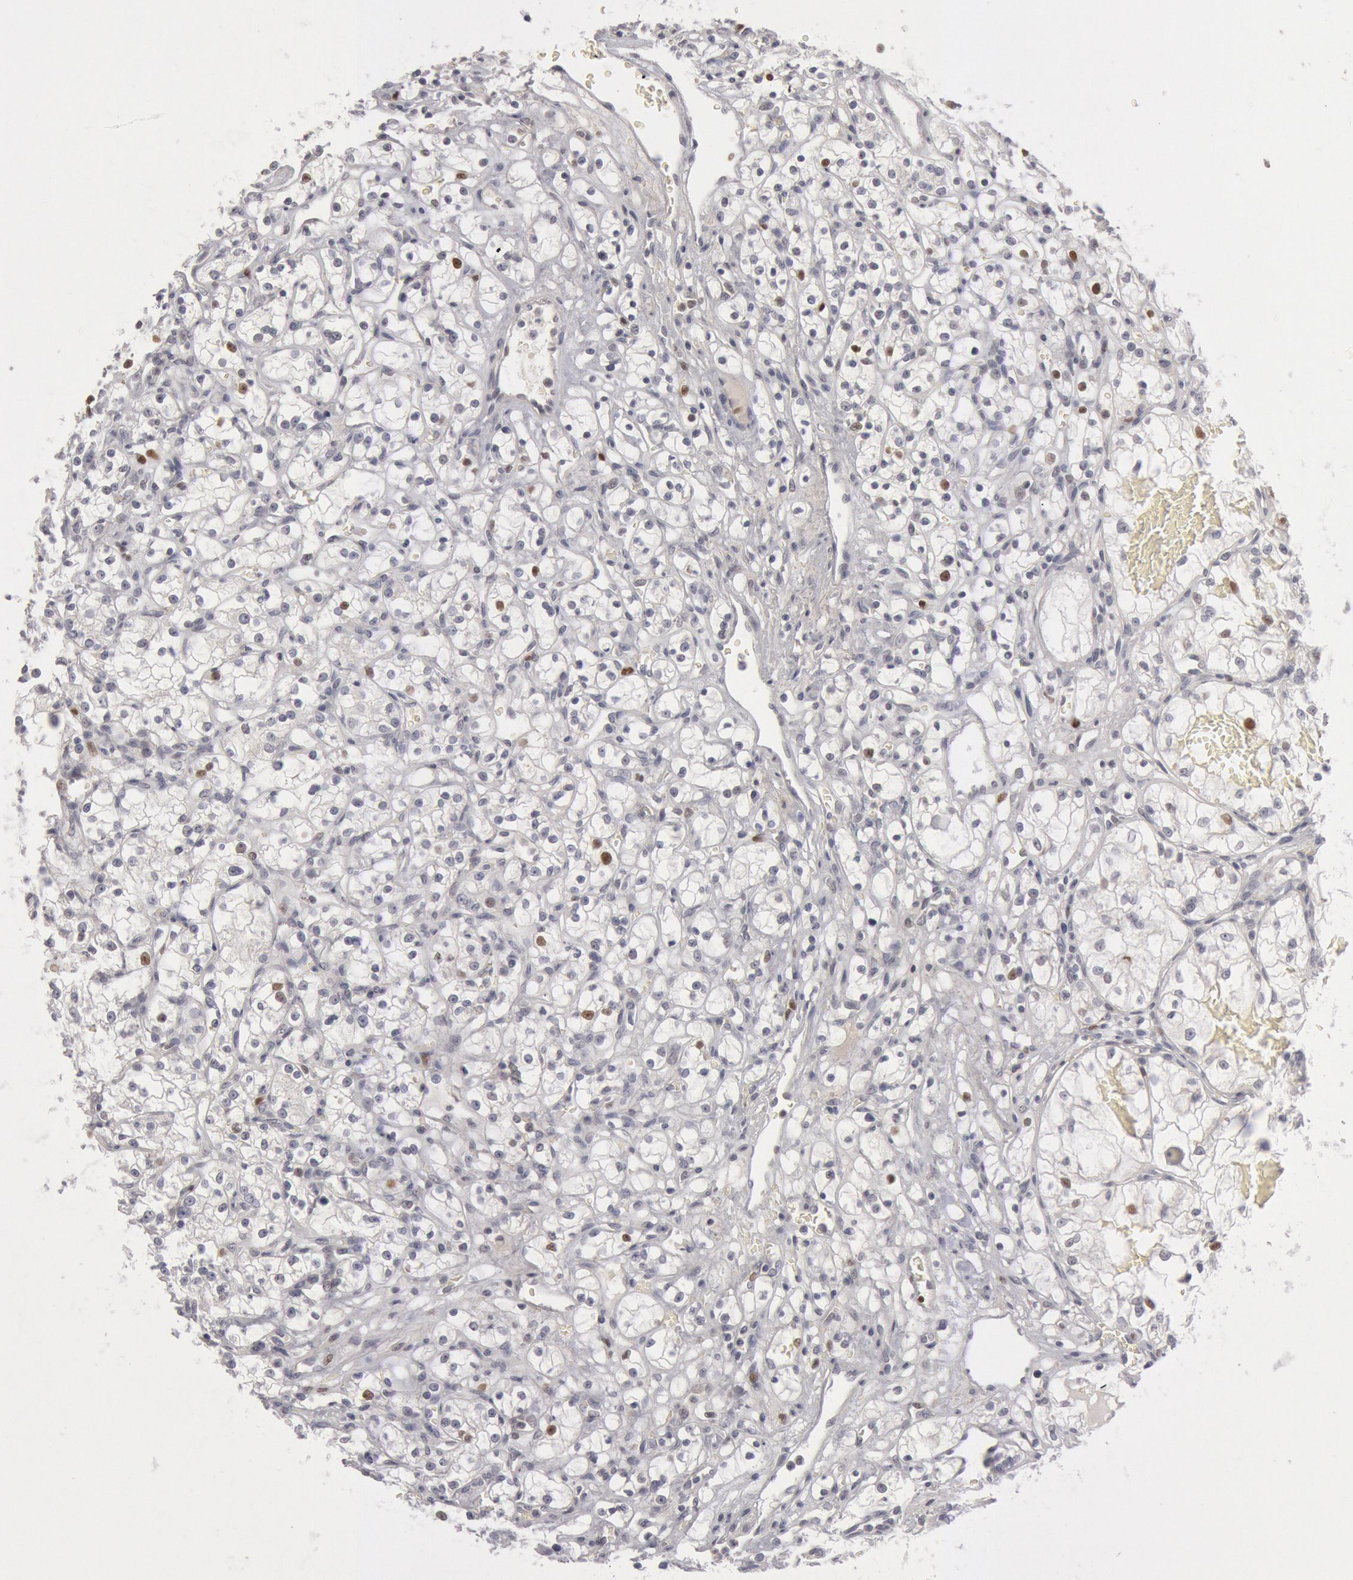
{"staining": {"intensity": "negative", "quantity": "none", "location": "none"}, "tissue": "renal cancer", "cell_type": "Tumor cells", "image_type": "cancer", "snomed": [{"axis": "morphology", "description": "Adenocarcinoma, NOS"}, {"axis": "topography", "description": "Kidney"}], "caption": "This photomicrograph is of adenocarcinoma (renal) stained with immunohistochemistry to label a protein in brown with the nuclei are counter-stained blue. There is no staining in tumor cells.", "gene": "WDHD1", "patient": {"sex": "male", "age": 61}}